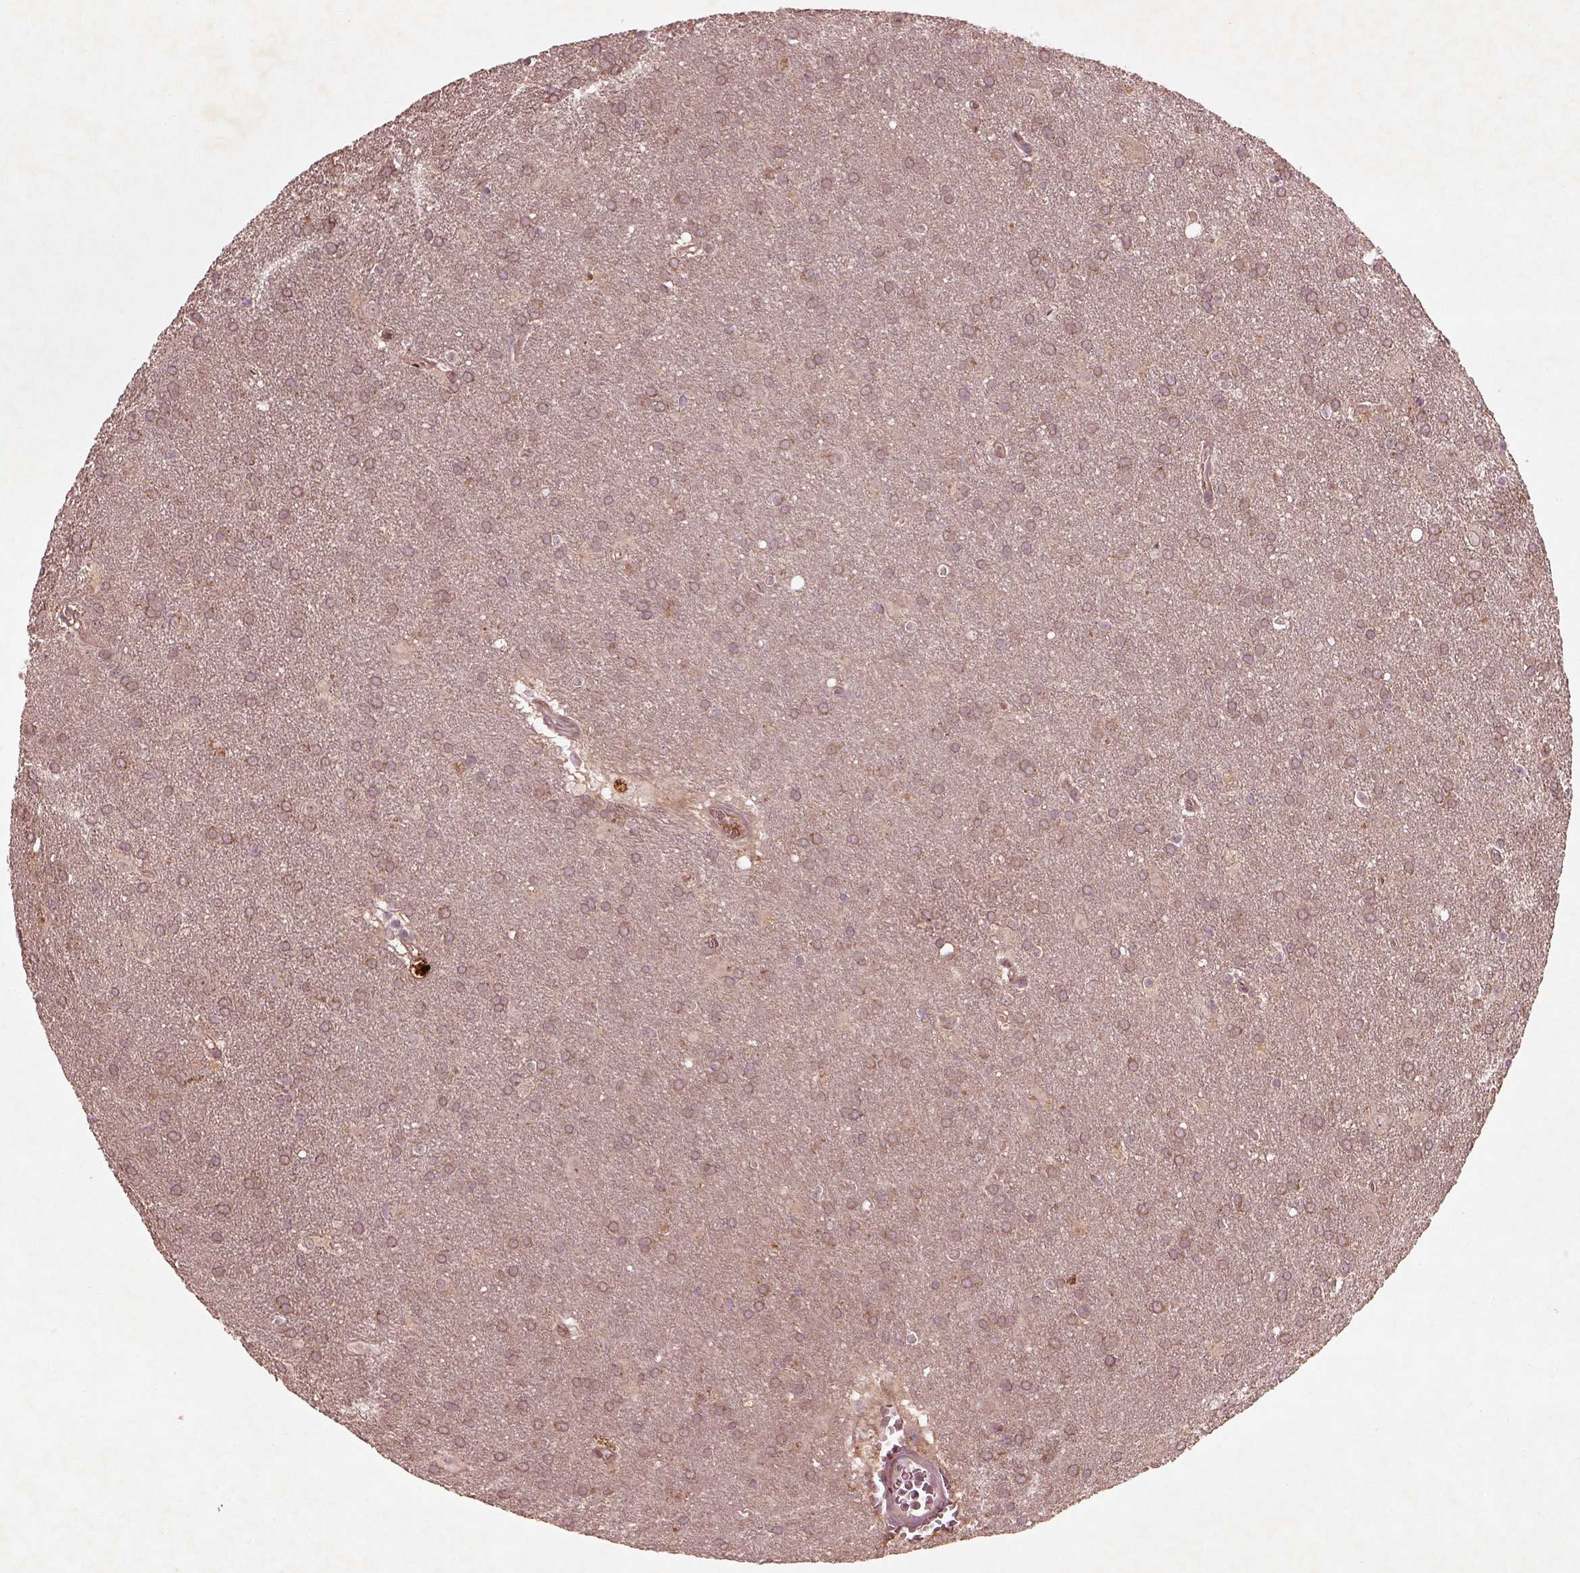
{"staining": {"intensity": "moderate", "quantity": ">75%", "location": "cytoplasmic/membranous"}, "tissue": "glioma", "cell_type": "Tumor cells", "image_type": "cancer", "snomed": [{"axis": "morphology", "description": "Glioma, malignant, Low grade"}, {"axis": "topography", "description": "Brain"}], "caption": "There is medium levels of moderate cytoplasmic/membranous expression in tumor cells of glioma, as demonstrated by immunohistochemical staining (brown color).", "gene": "FAM234A", "patient": {"sex": "male", "age": 58}}